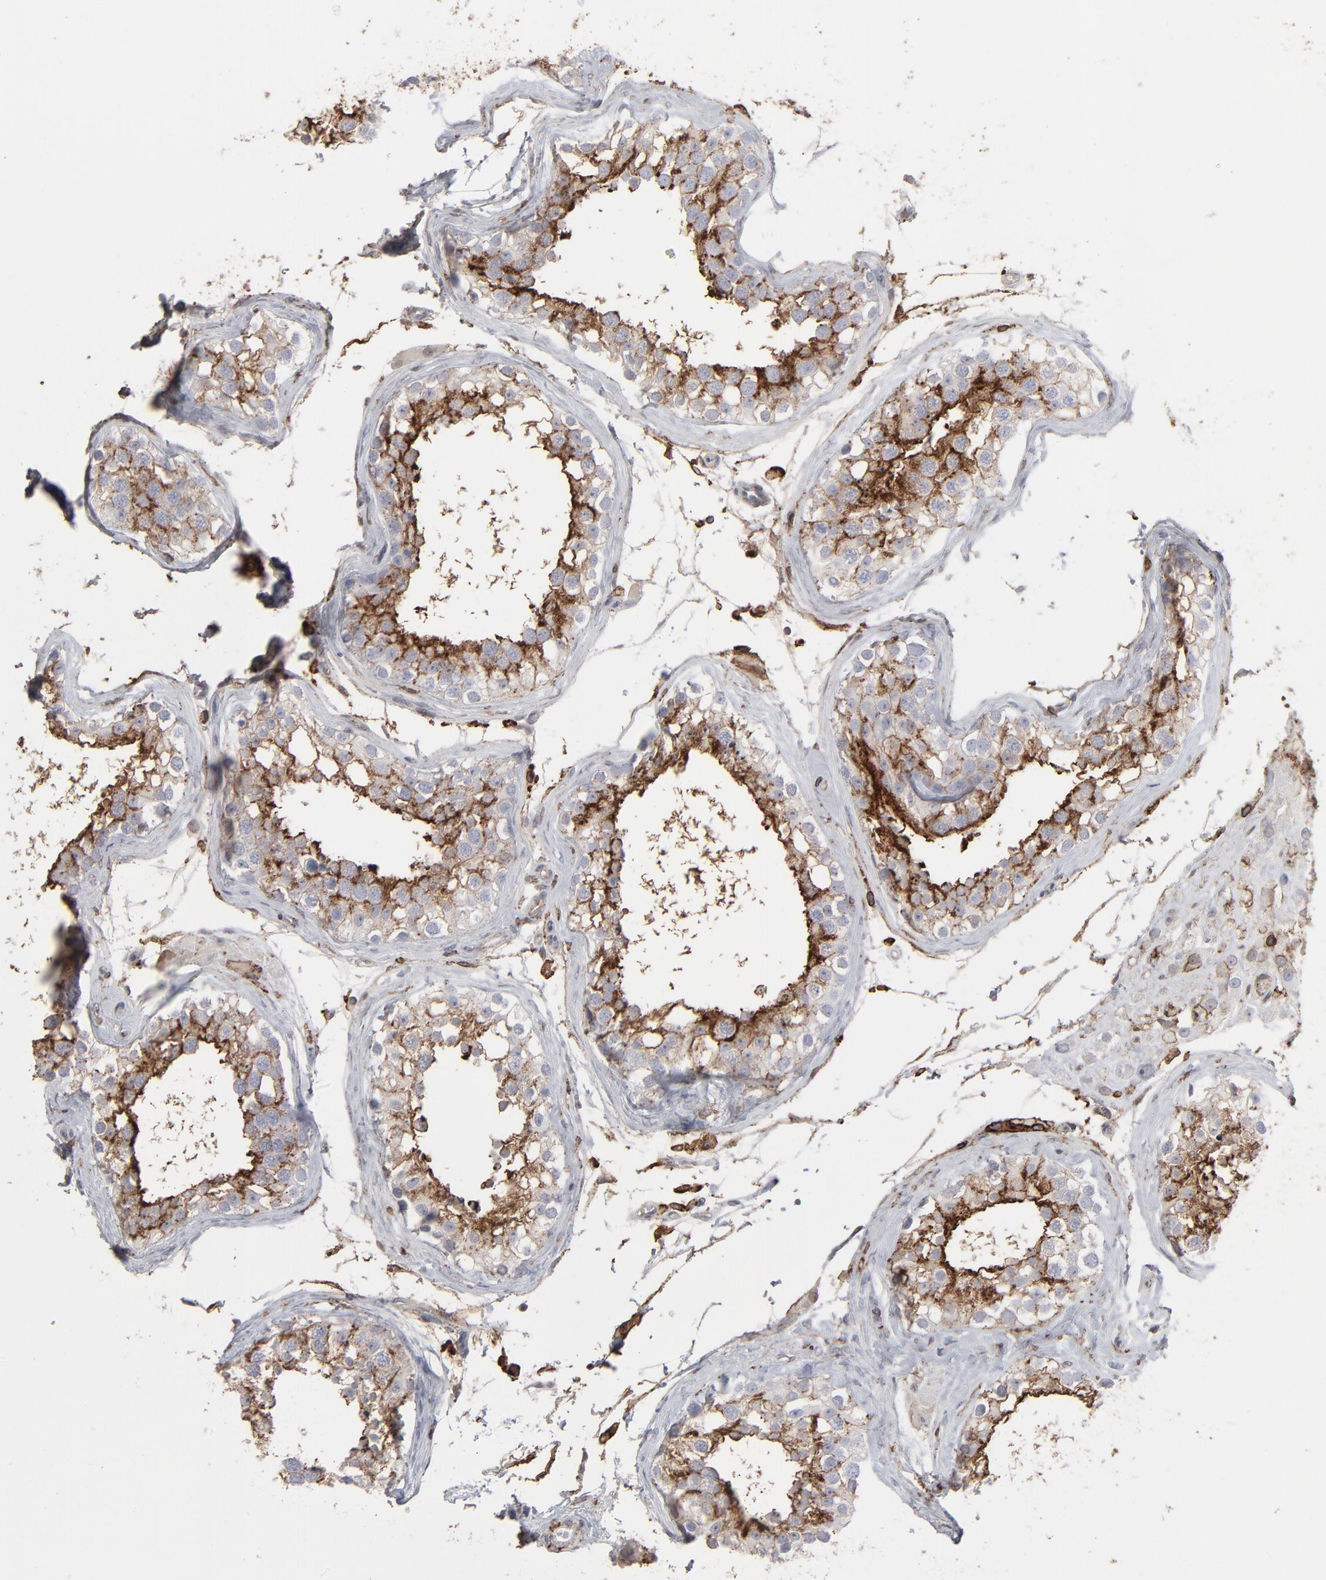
{"staining": {"intensity": "moderate", "quantity": ">75%", "location": "cytoplasmic/membranous"}, "tissue": "testis", "cell_type": "Cells in seminiferous ducts", "image_type": "normal", "snomed": [{"axis": "morphology", "description": "Normal tissue, NOS"}, {"axis": "topography", "description": "Testis"}], "caption": "High-magnification brightfield microscopy of unremarkable testis stained with DAB (3,3'-diaminobenzidine) (brown) and counterstained with hematoxylin (blue). cells in seminiferous ducts exhibit moderate cytoplasmic/membranous expression is identified in approximately>75% of cells. (IHC, brightfield microscopy, high magnification).", "gene": "ANXA5", "patient": {"sex": "male", "age": 68}}